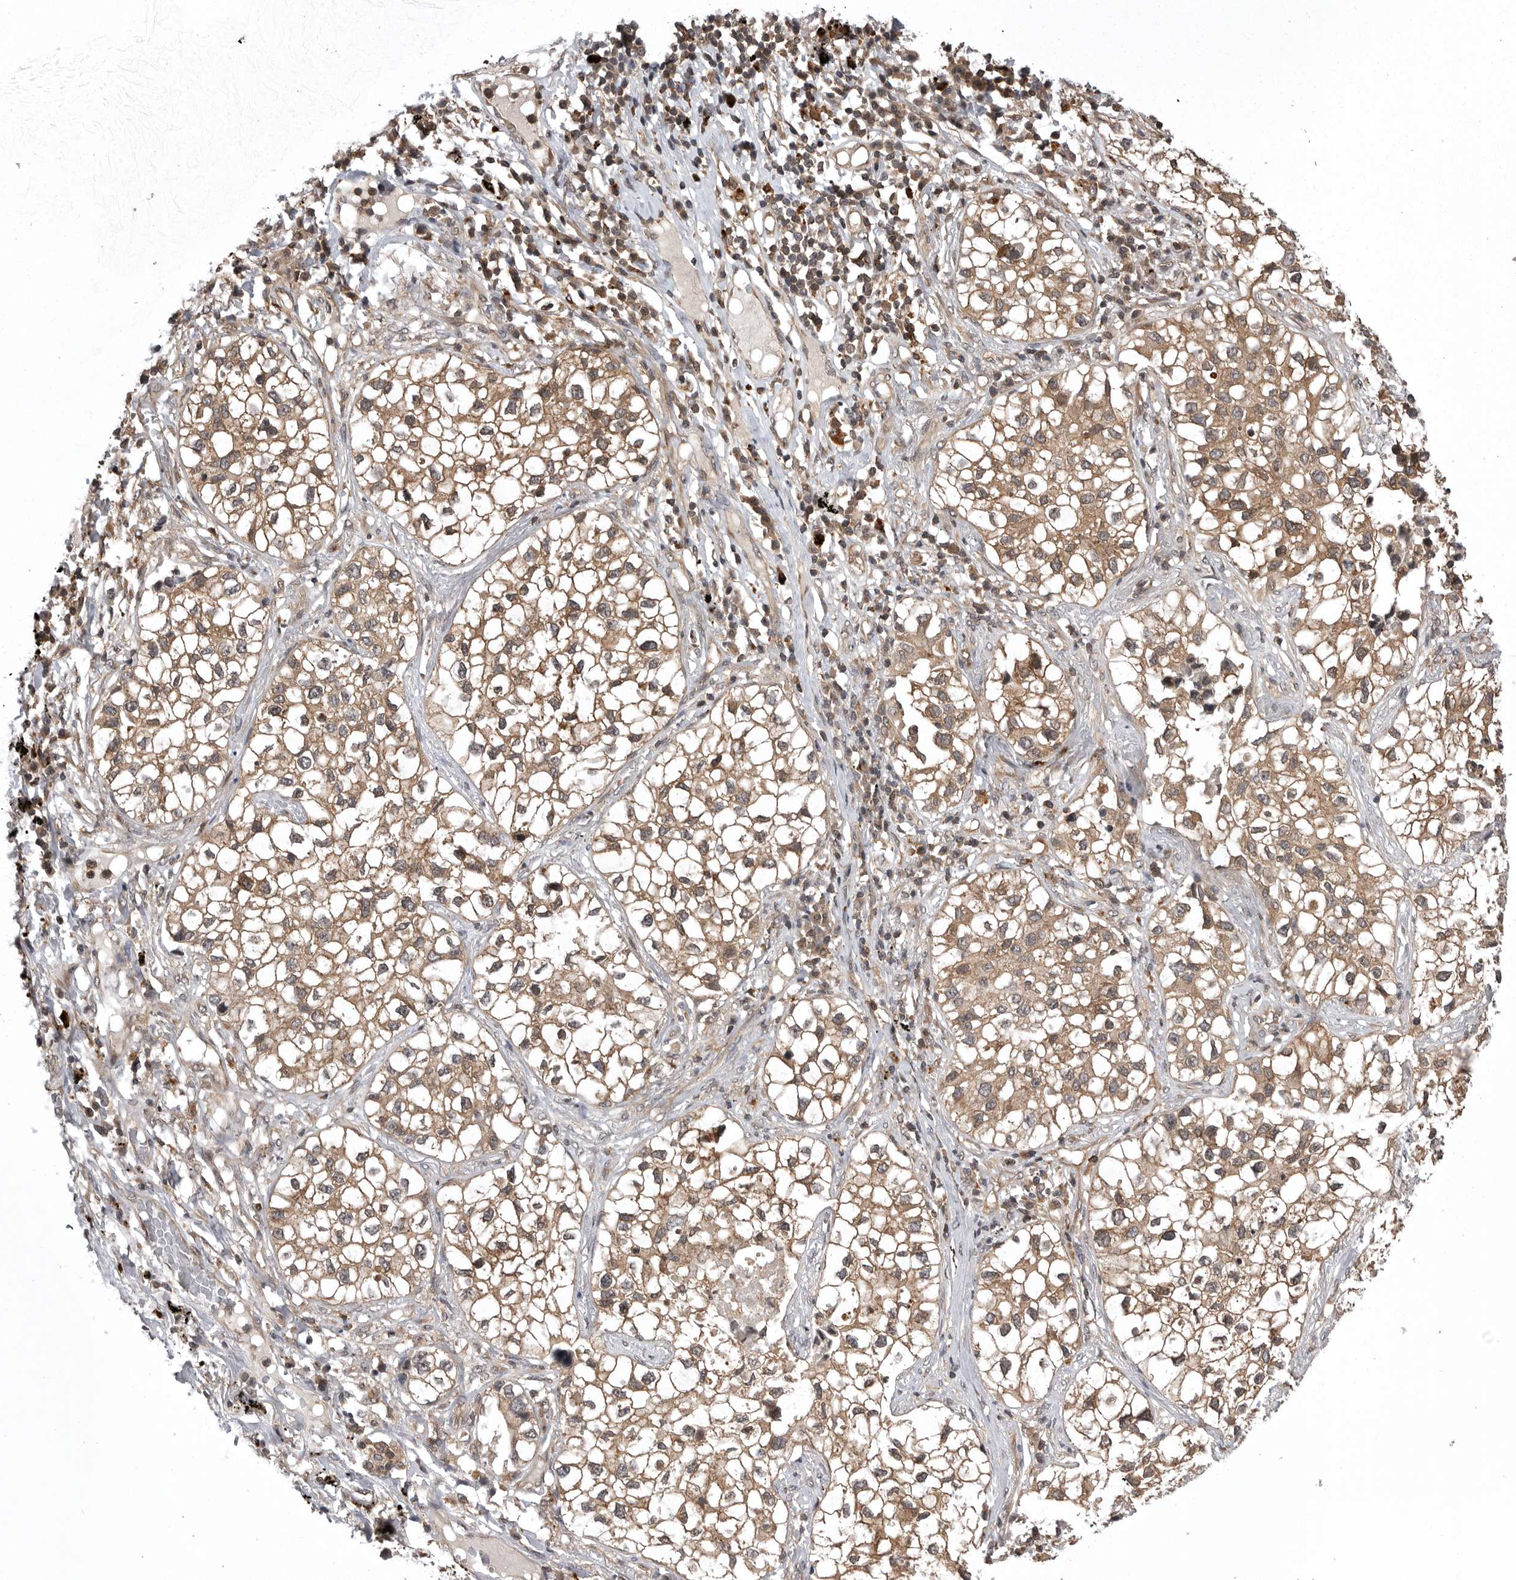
{"staining": {"intensity": "moderate", "quantity": ">75%", "location": "cytoplasmic/membranous"}, "tissue": "lung cancer", "cell_type": "Tumor cells", "image_type": "cancer", "snomed": [{"axis": "morphology", "description": "Adenocarcinoma, NOS"}, {"axis": "topography", "description": "Lung"}], "caption": "There is medium levels of moderate cytoplasmic/membranous positivity in tumor cells of lung cancer, as demonstrated by immunohistochemical staining (brown color).", "gene": "AOAH", "patient": {"sex": "male", "age": 63}}